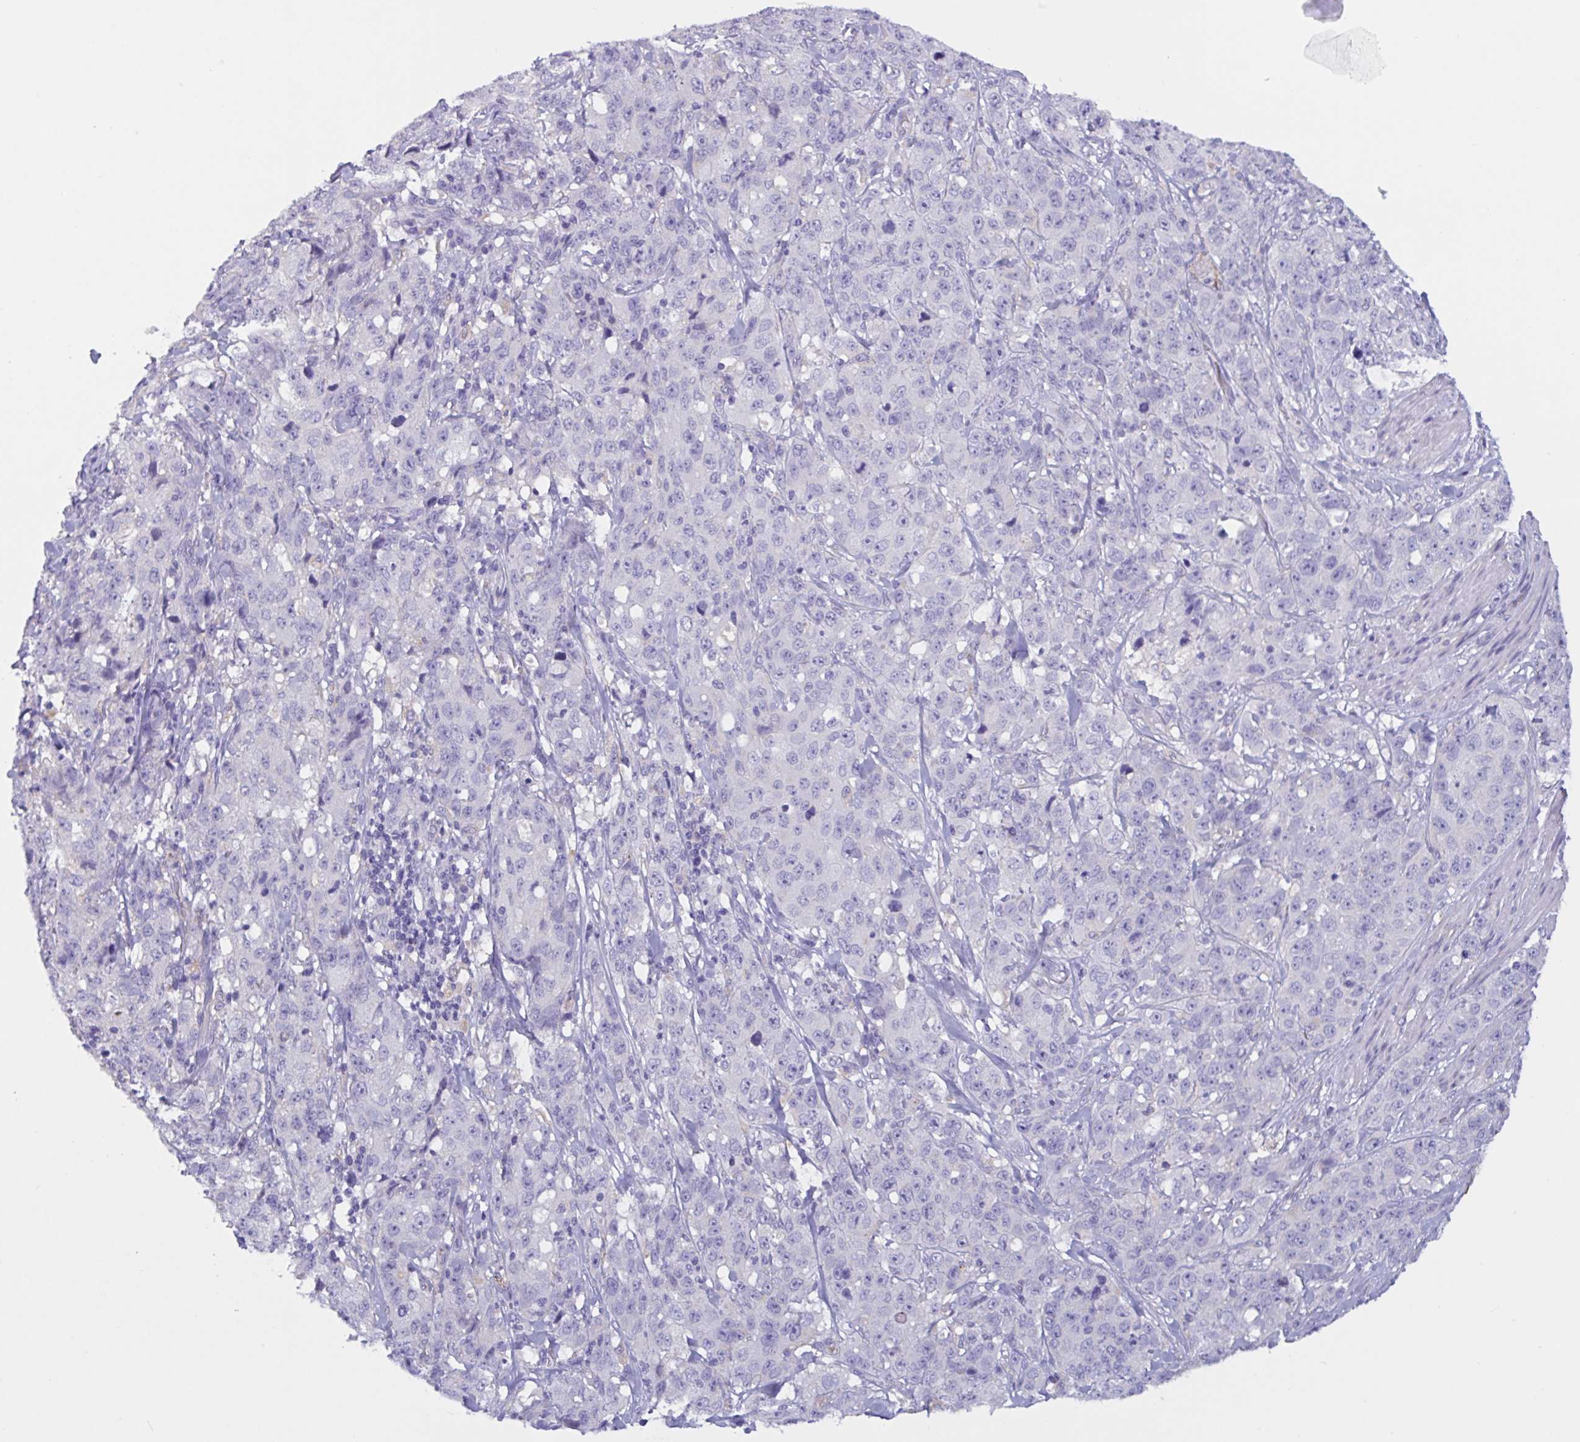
{"staining": {"intensity": "negative", "quantity": "none", "location": "none"}, "tissue": "stomach cancer", "cell_type": "Tumor cells", "image_type": "cancer", "snomed": [{"axis": "morphology", "description": "Adenocarcinoma, NOS"}, {"axis": "topography", "description": "Stomach"}], "caption": "IHC of stomach cancer (adenocarcinoma) reveals no expression in tumor cells.", "gene": "RPL22L1", "patient": {"sex": "male", "age": 48}}